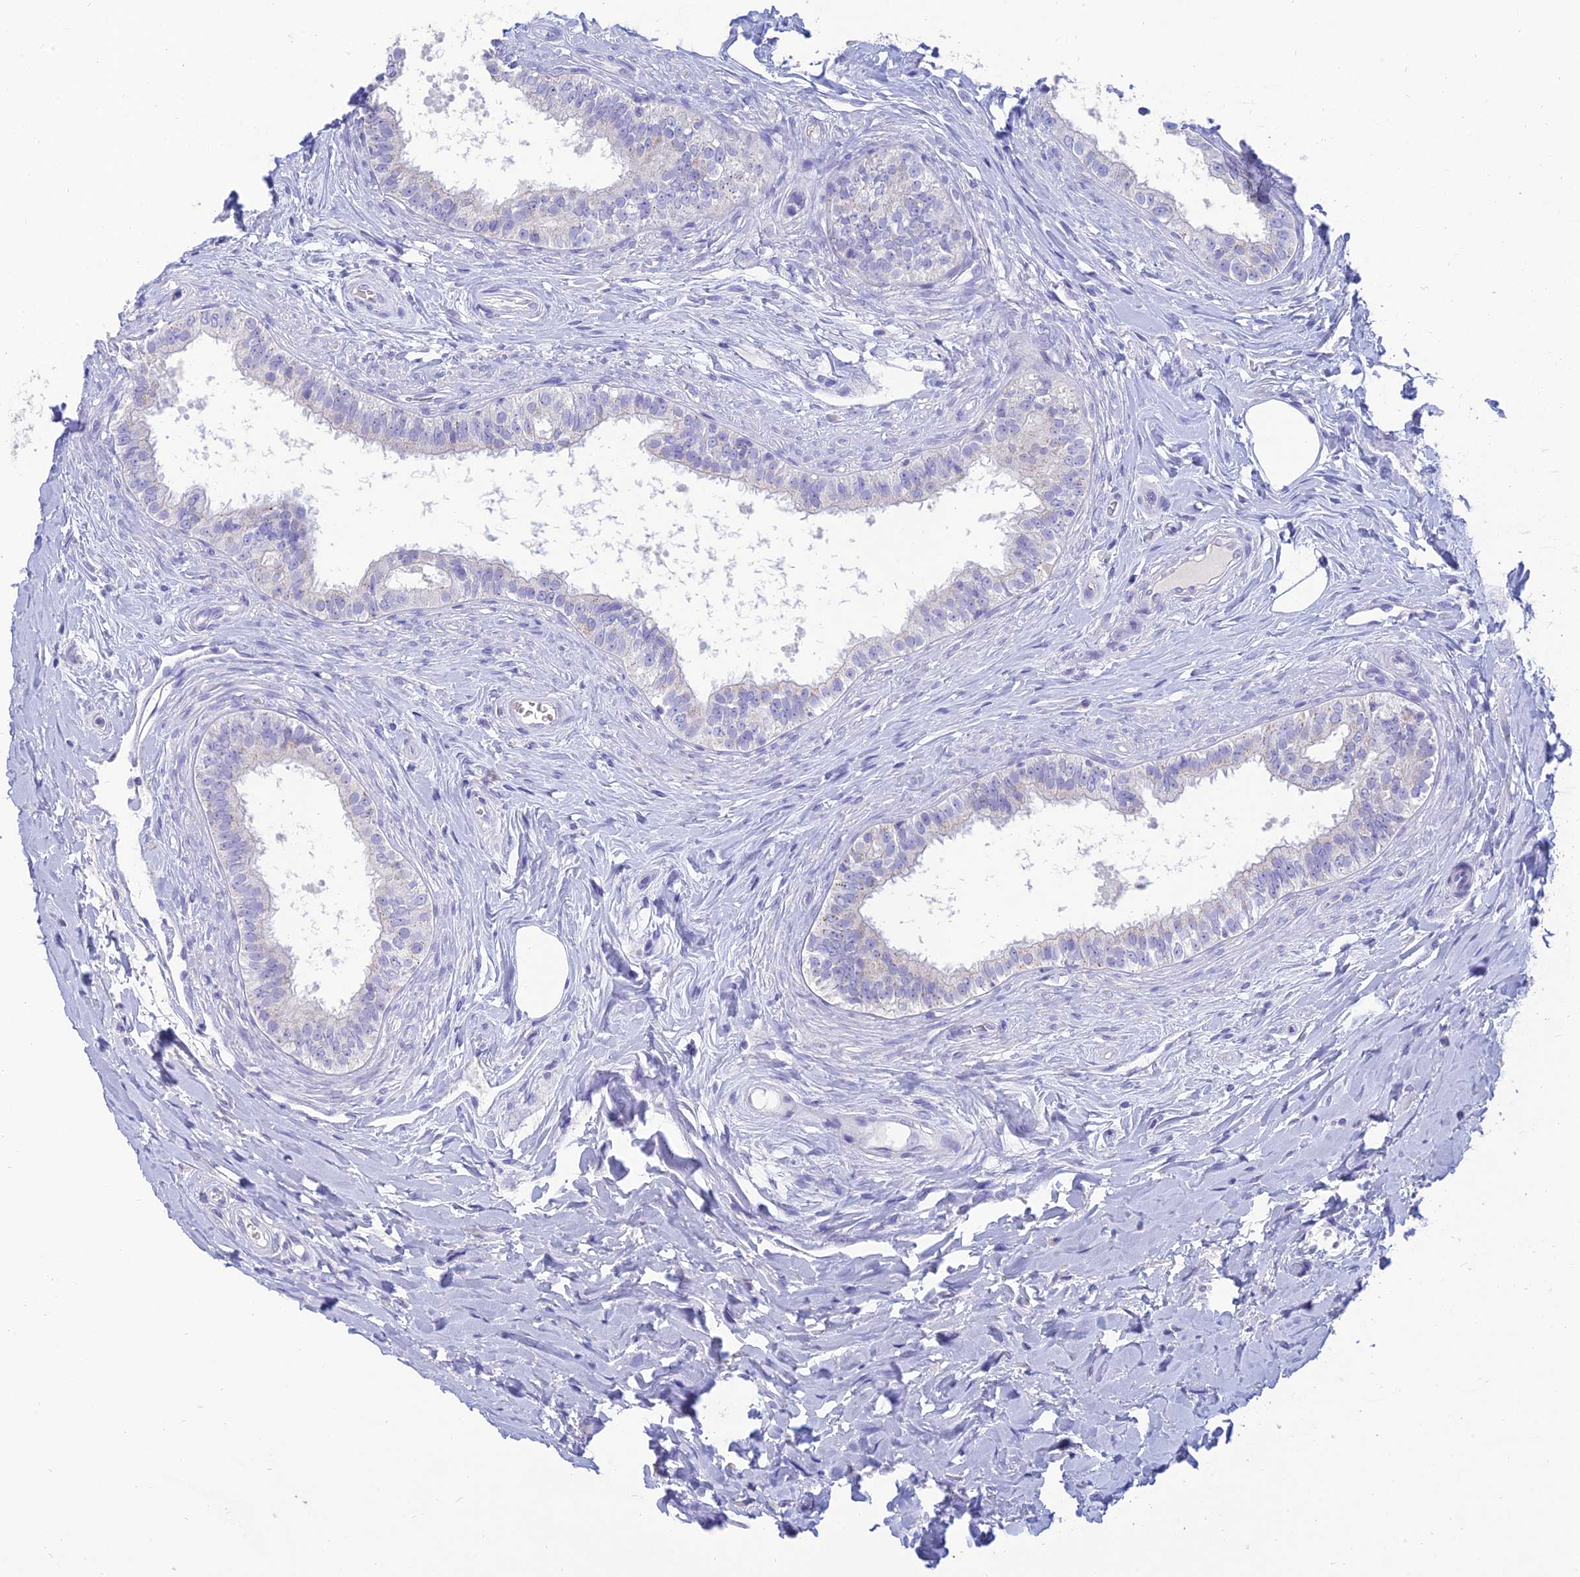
{"staining": {"intensity": "negative", "quantity": "none", "location": "none"}, "tissue": "epididymis", "cell_type": "Glandular cells", "image_type": "normal", "snomed": [{"axis": "morphology", "description": "Normal tissue, NOS"}, {"axis": "topography", "description": "Epididymis"}], "caption": "Micrograph shows no protein positivity in glandular cells of benign epididymis.", "gene": "MAL2", "patient": {"sex": "male", "age": 33}}